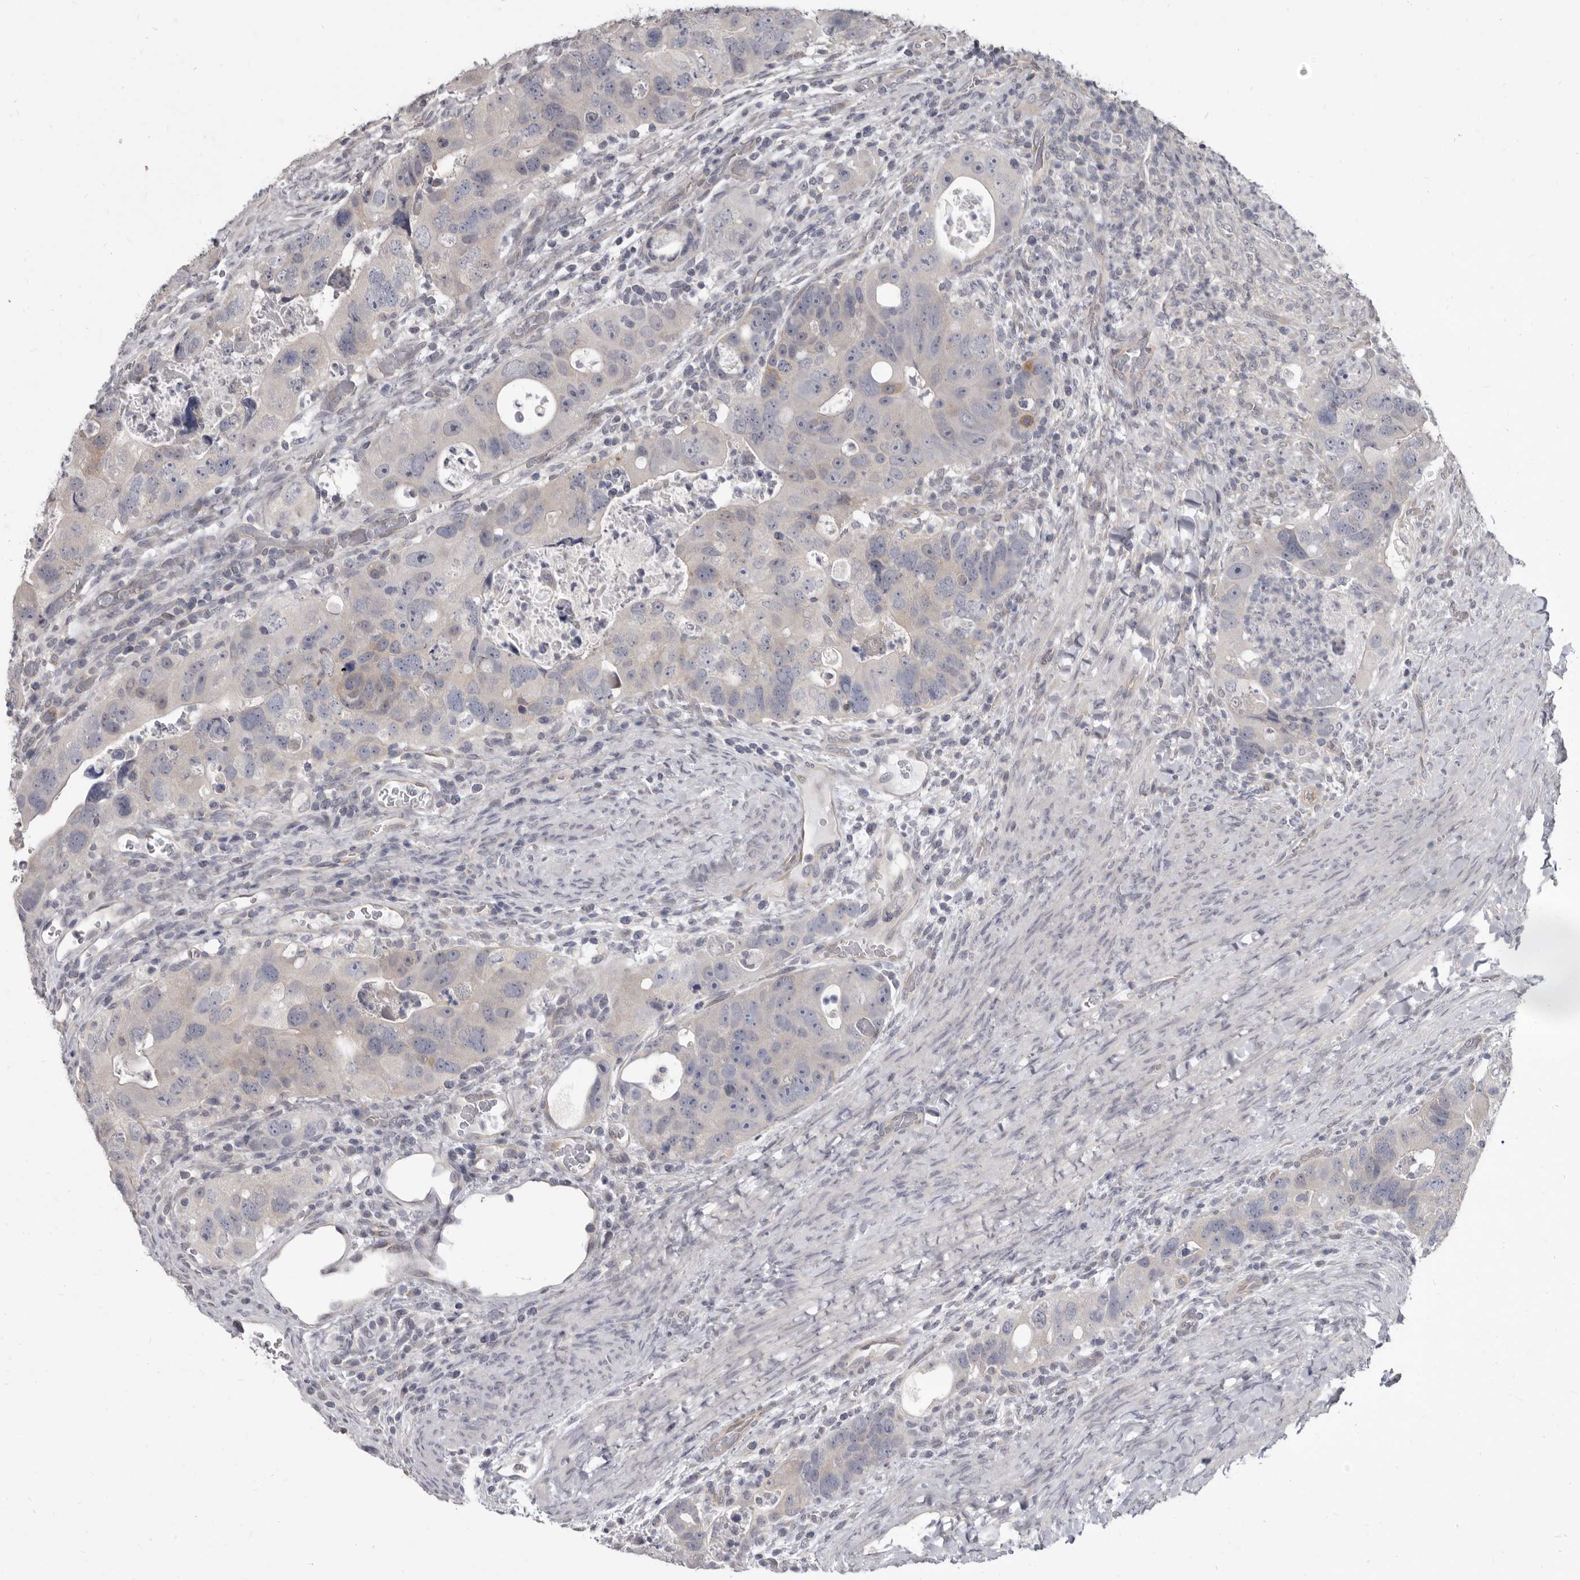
{"staining": {"intensity": "weak", "quantity": "<25%", "location": "cytoplasmic/membranous"}, "tissue": "colorectal cancer", "cell_type": "Tumor cells", "image_type": "cancer", "snomed": [{"axis": "morphology", "description": "Adenocarcinoma, NOS"}, {"axis": "topography", "description": "Rectum"}], "caption": "IHC of colorectal adenocarcinoma demonstrates no expression in tumor cells.", "gene": "GSK3B", "patient": {"sex": "male", "age": 59}}